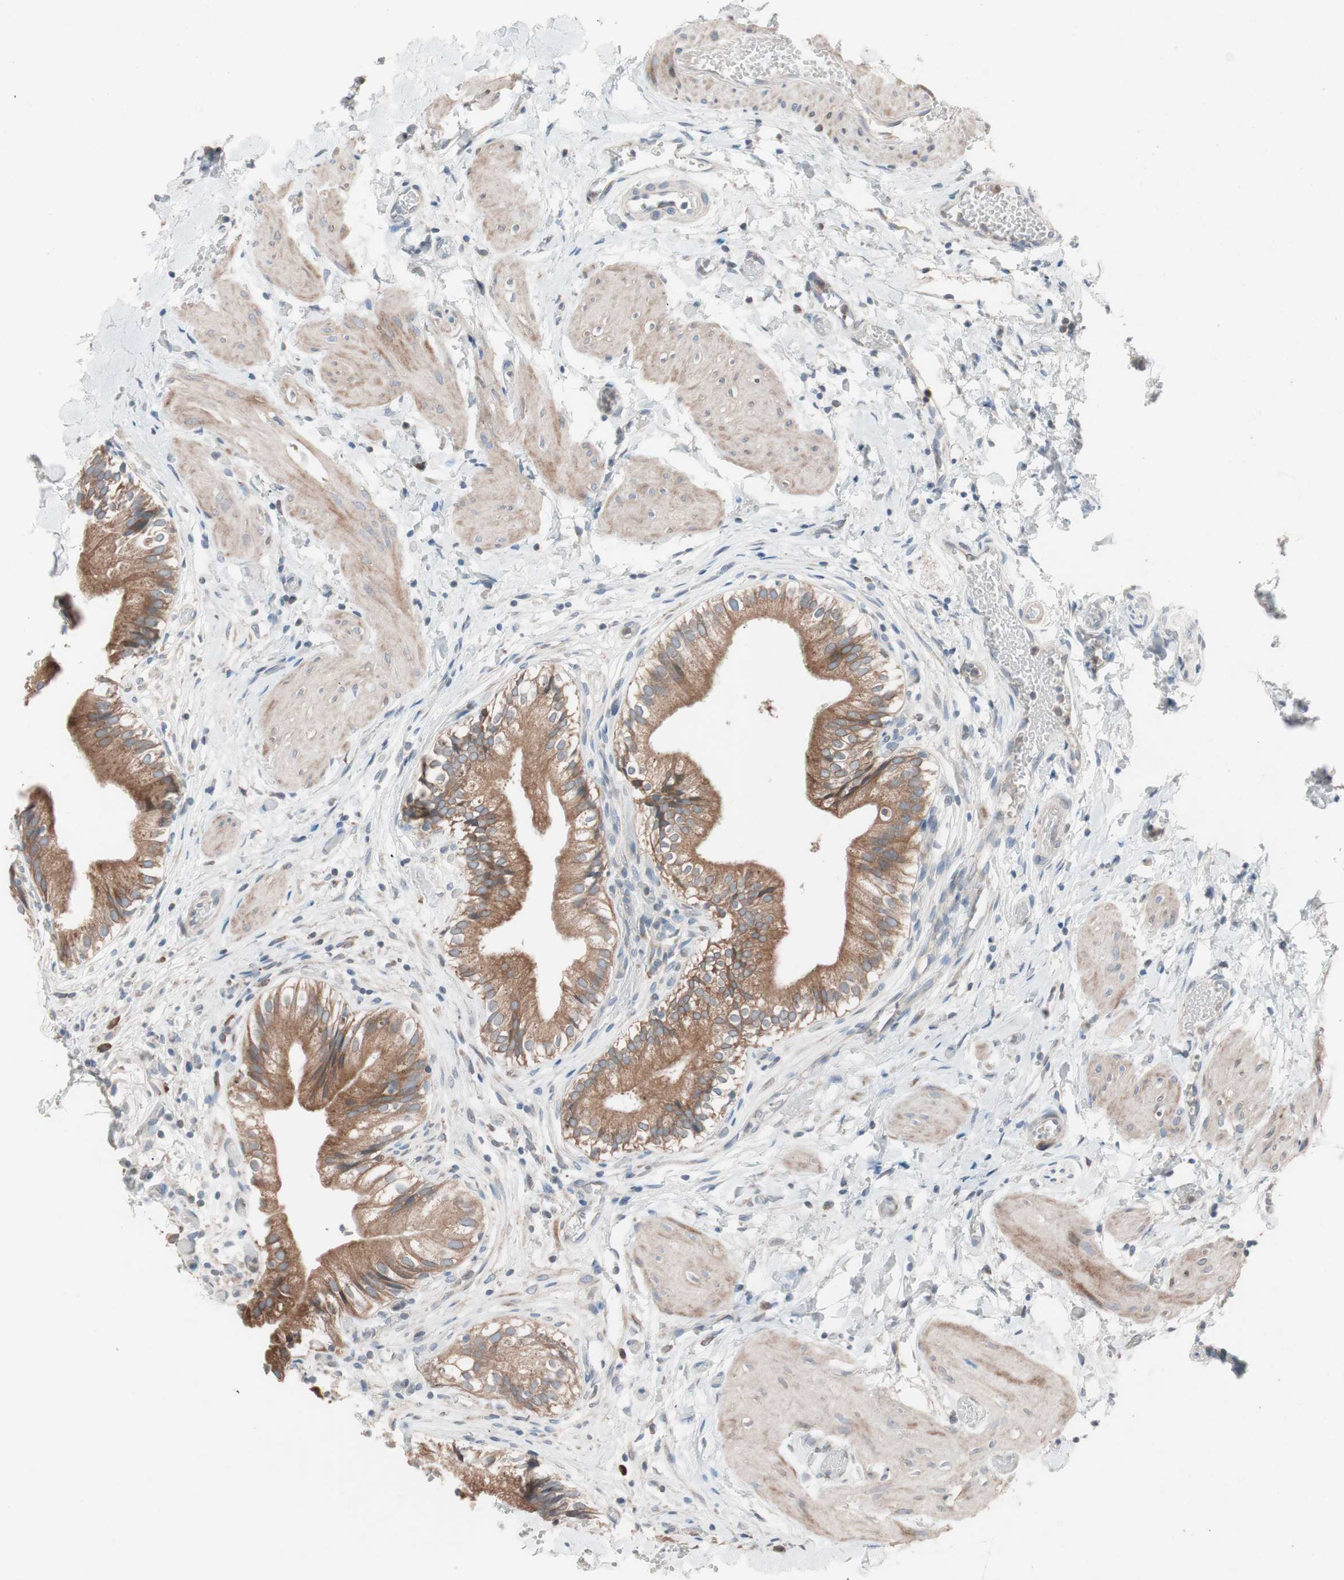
{"staining": {"intensity": "moderate", "quantity": ">75%", "location": "cytoplasmic/membranous"}, "tissue": "gallbladder", "cell_type": "Glandular cells", "image_type": "normal", "snomed": [{"axis": "morphology", "description": "Normal tissue, NOS"}, {"axis": "topography", "description": "Gallbladder"}], "caption": "Immunohistochemical staining of normal gallbladder reveals medium levels of moderate cytoplasmic/membranous expression in about >75% of glandular cells. The protein is shown in brown color, while the nuclei are stained blue.", "gene": "FAAH", "patient": {"sex": "male", "age": 65}}